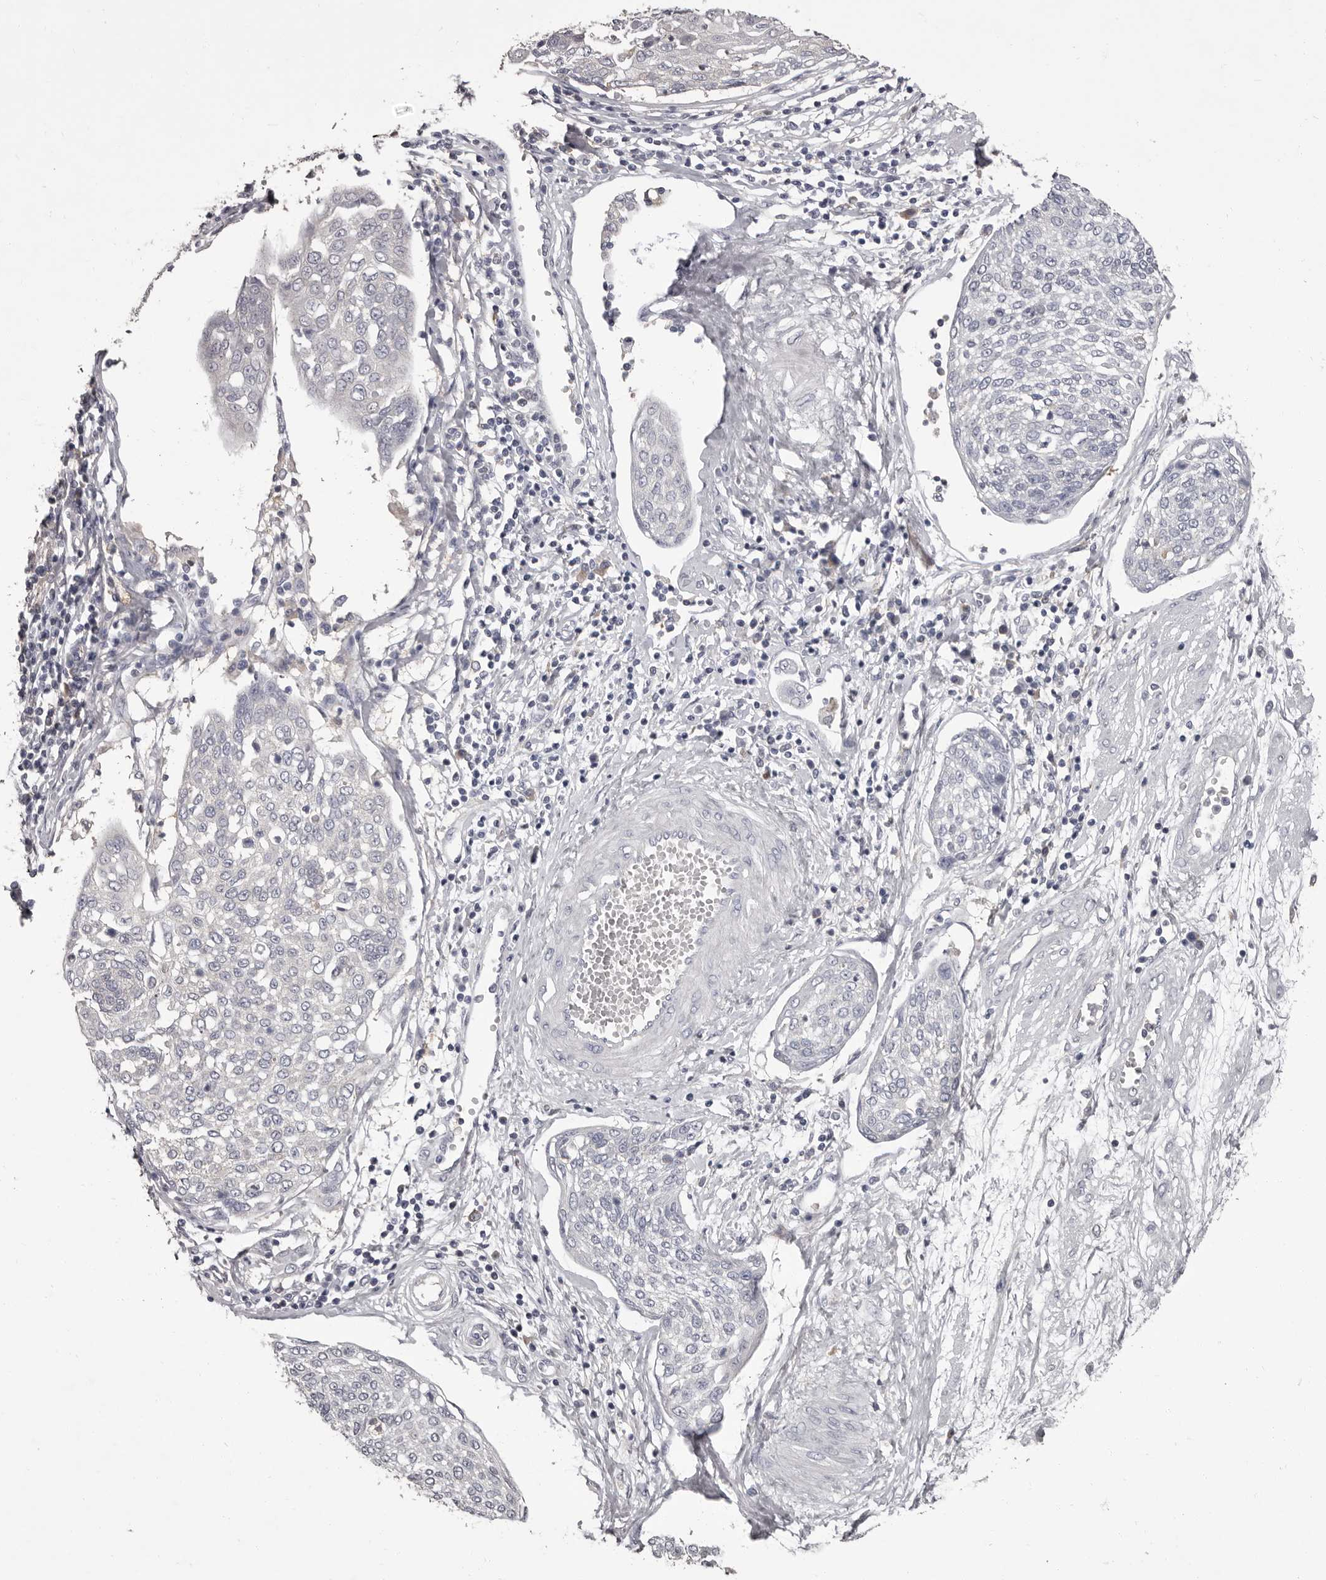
{"staining": {"intensity": "negative", "quantity": "none", "location": "none"}, "tissue": "cervical cancer", "cell_type": "Tumor cells", "image_type": "cancer", "snomed": [{"axis": "morphology", "description": "Squamous cell carcinoma, NOS"}, {"axis": "topography", "description": "Cervix"}], "caption": "Immunohistochemical staining of cervical cancer exhibits no significant expression in tumor cells.", "gene": "APEH", "patient": {"sex": "female", "age": 34}}